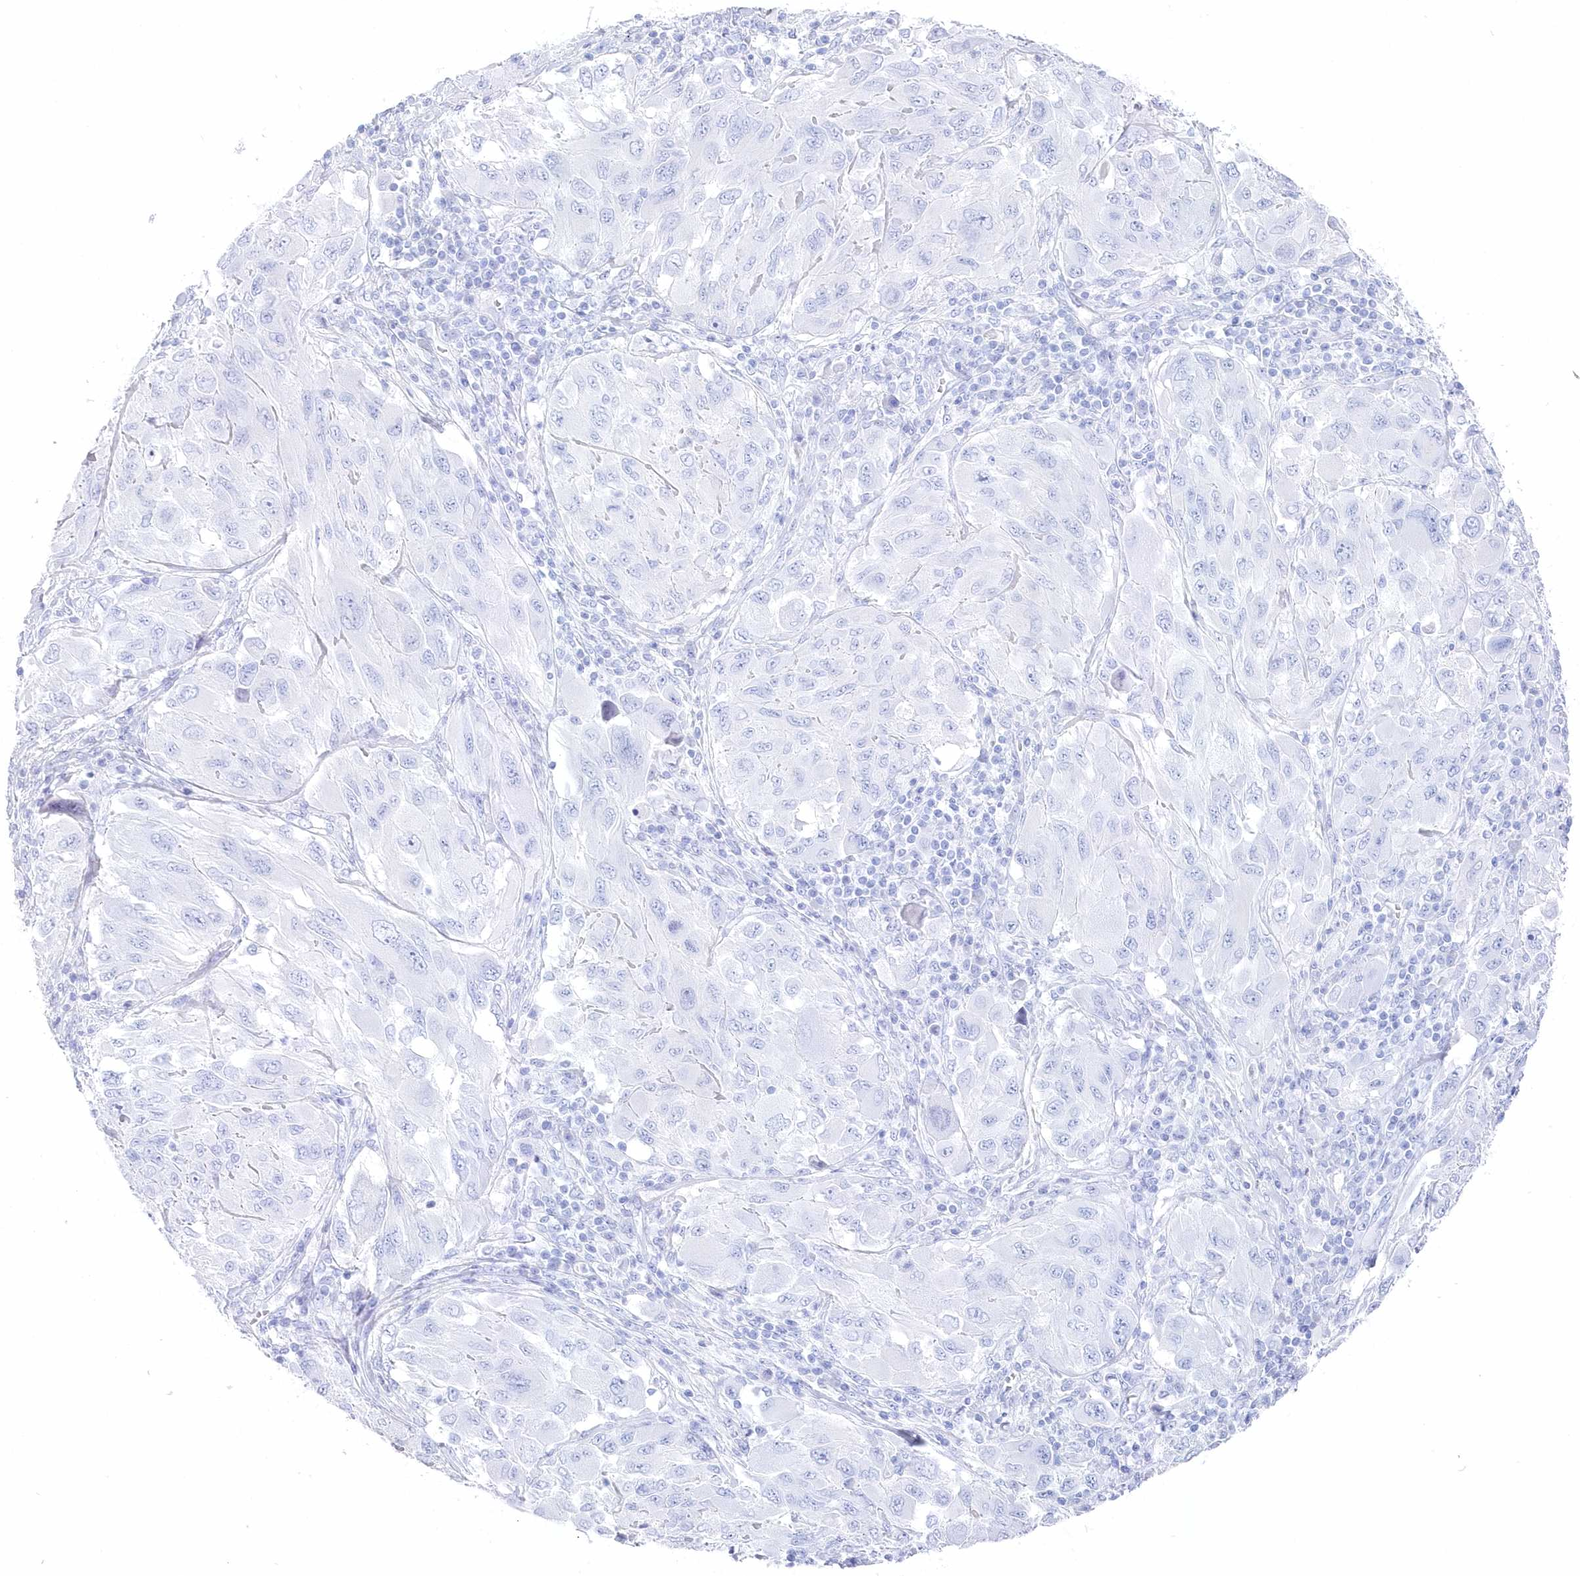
{"staining": {"intensity": "negative", "quantity": "none", "location": "none"}, "tissue": "melanoma", "cell_type": "Tumor cells", "image_type": "cancer", "snomed": [{"axis": "morphology", "description": "Malignant melanoma, NOS"}, {"axis": "topography", "description": "Skin"}], "caption": "Immunohistochemistry (IHC) photomicrograph of human malignant melanoma stained for a protein (brown), which demonstrates no staining in tumor cells. (Immunohistochemistry, brightfield microscopy, high magnification).", "gene": "CSNK1G2", "patient": {"sex": "female", "age": 91}}